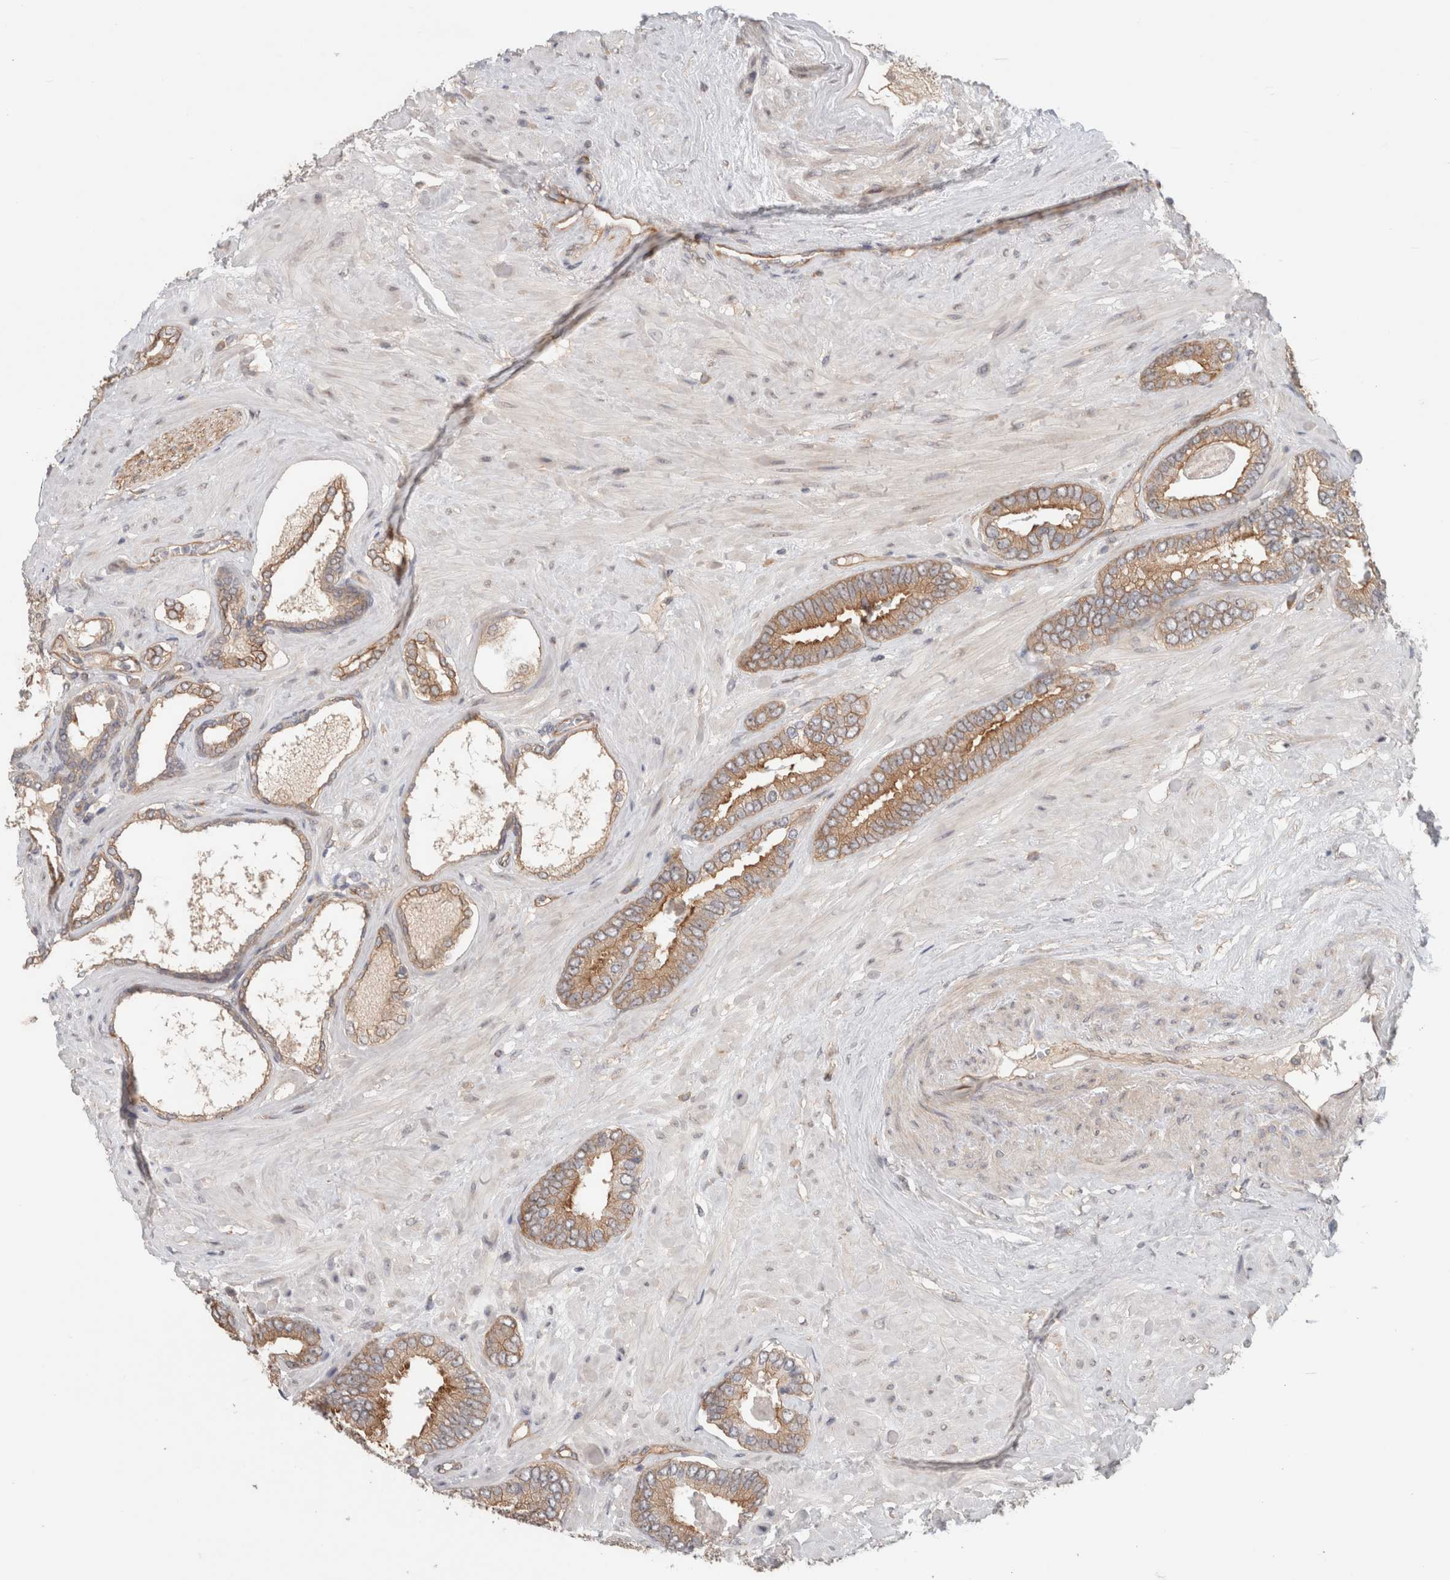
{"staining": {"intensity": "moderate", "quantity": ">75%", "location": "cytoplasmic/membranous"}, "tissue": "prostate cancer", "cell_type": "Tumor cells", "image_type": "cancer", "snomed": [{"axis": "morphology", "description": "Adenocarcinoma, Low grade"}, {"axis": "topography", "description": "Prostate"}], "caption": "The image shows a brown stain indicating the presence of a protein in the cytoplasmic/membranous of tumor cells in low-grade adenocarcinoma (prostate). The protein is shown in brown color, while the nuclei are stained blue.", "gene": "RASAL2", "patient": {"sex": "male", "age": 71}}